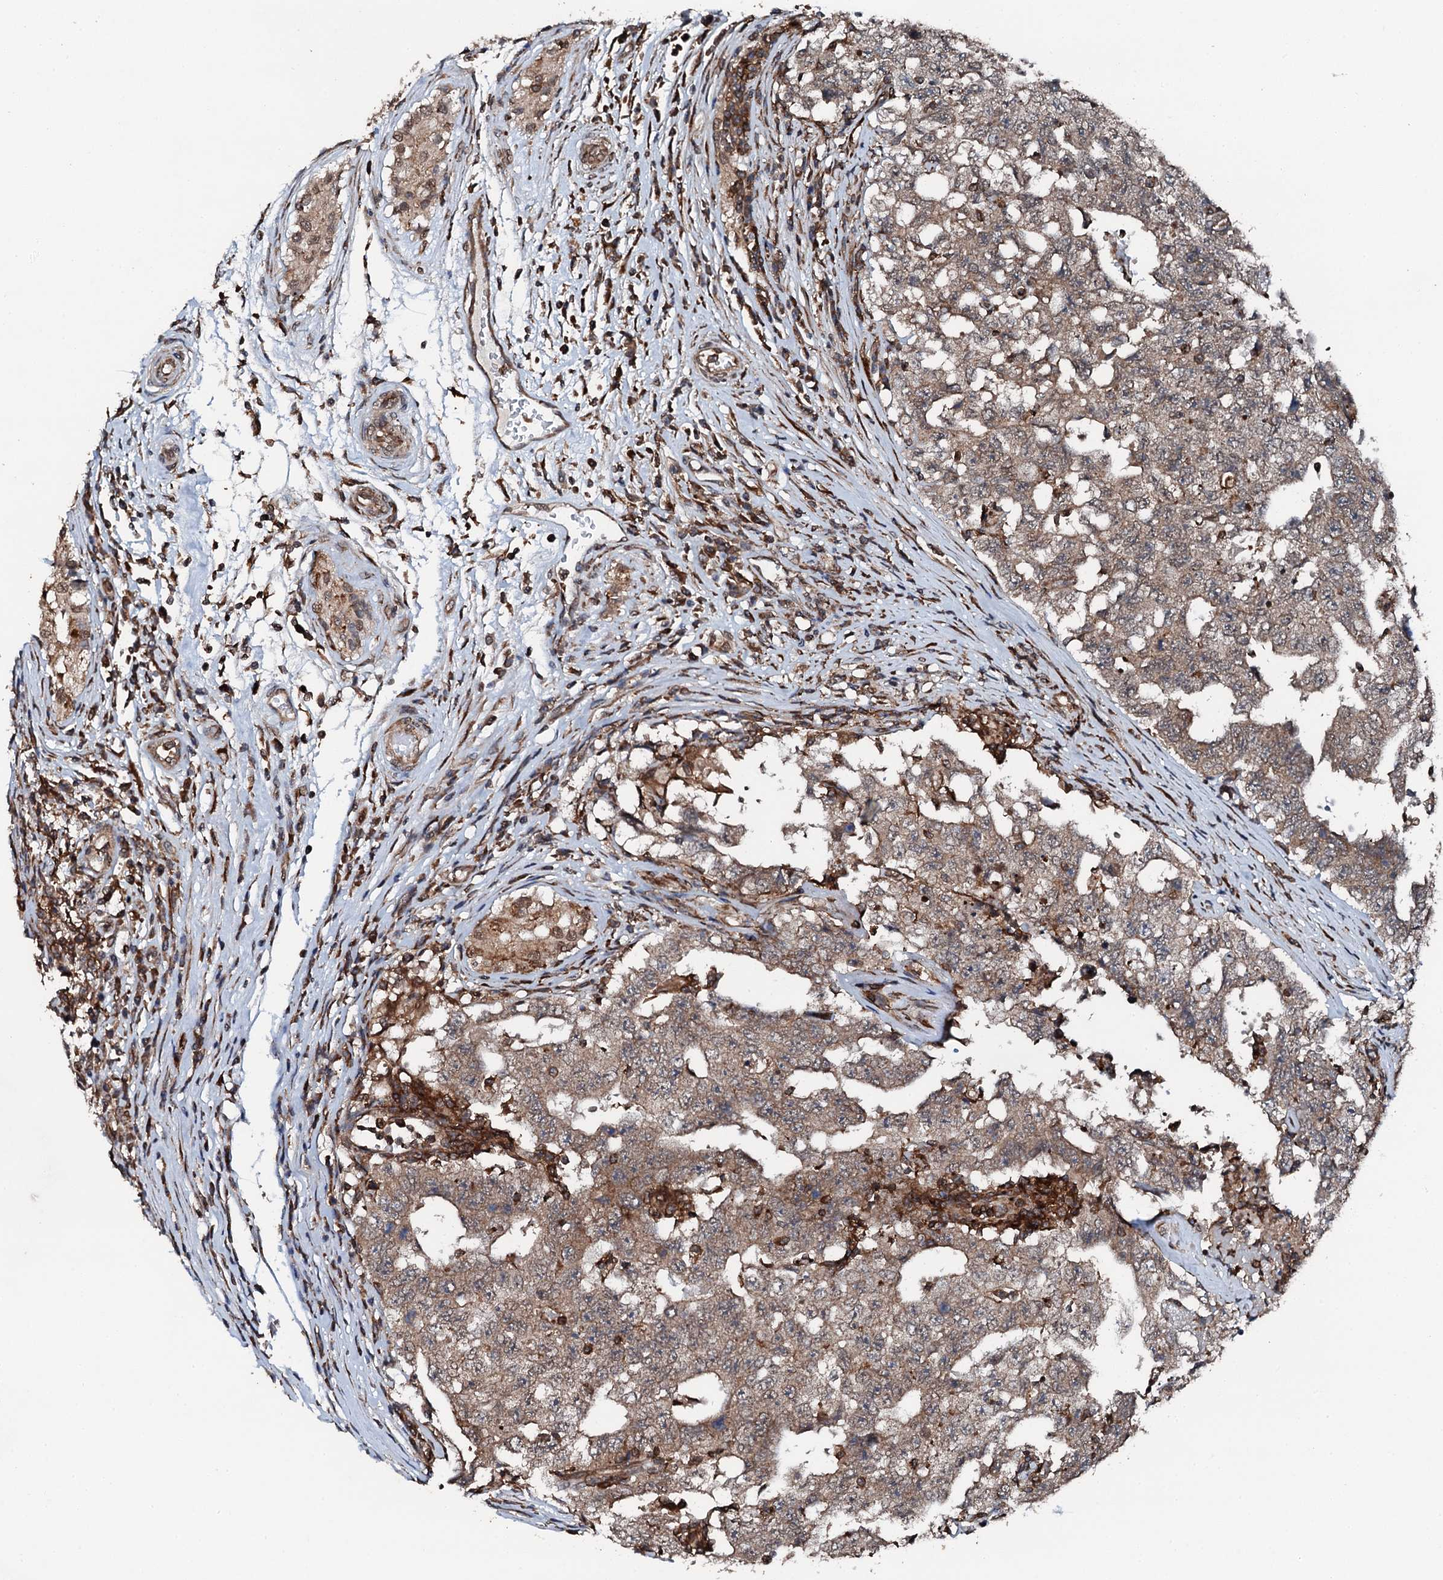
{"staining": {"intensity": "weak", "quantity": ">75%", "location": "cytoplasmic/membranous"}, "tissue": "testis cancer", "cell_type": "Tumor cells", "image_type": "cancer", "snomed": [{"axis": "morphology", "description": "Carcinoma, Embryonal, NOS"}, {"axis": "topography", "description": "Testis"}], "caption": "Weak cytoplasmic/membranous protein expression is appreciated in about >75% of tumor cells in testis cancer (embryonal carcinoma).", "gene": "EDC4", "patient": {"sex": "male", "age": 26}}